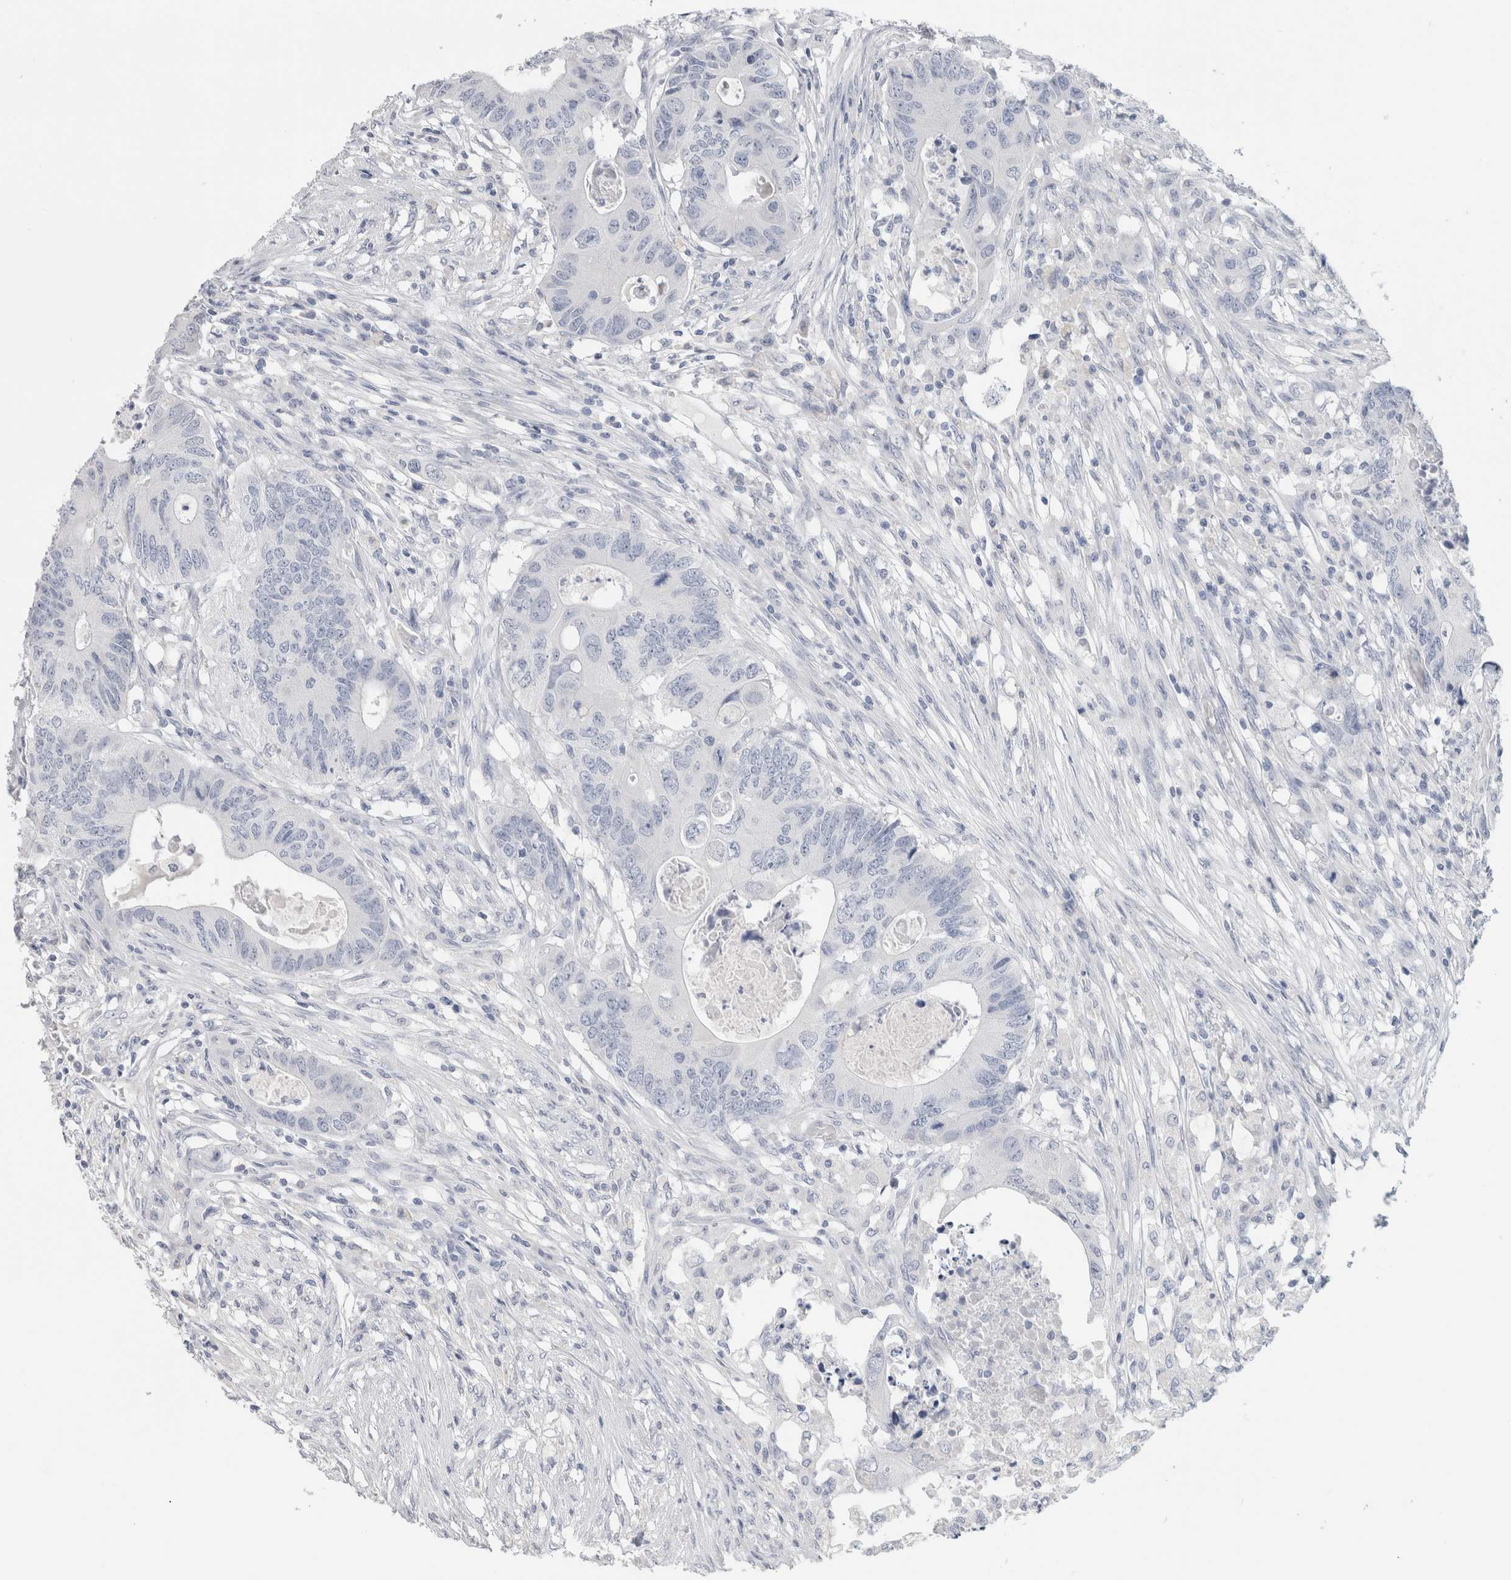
{"staining": {"intensity": "negative", "quantity": "none", "location": "none"}, "tissue": "colorectal cancer", "cell_type": "Tumor cells", "image_type": "cancer", "snomed": [{"axis": "morphology", "description": "Adenocarcinoma, NOS"}, {"axis": "topography", "description": "Colon"}], "caption": "Tumor cells show no significant staining in colorectal cancer.", "gene": "BCAN", "patient": {"sex": "male", "age": 71}}